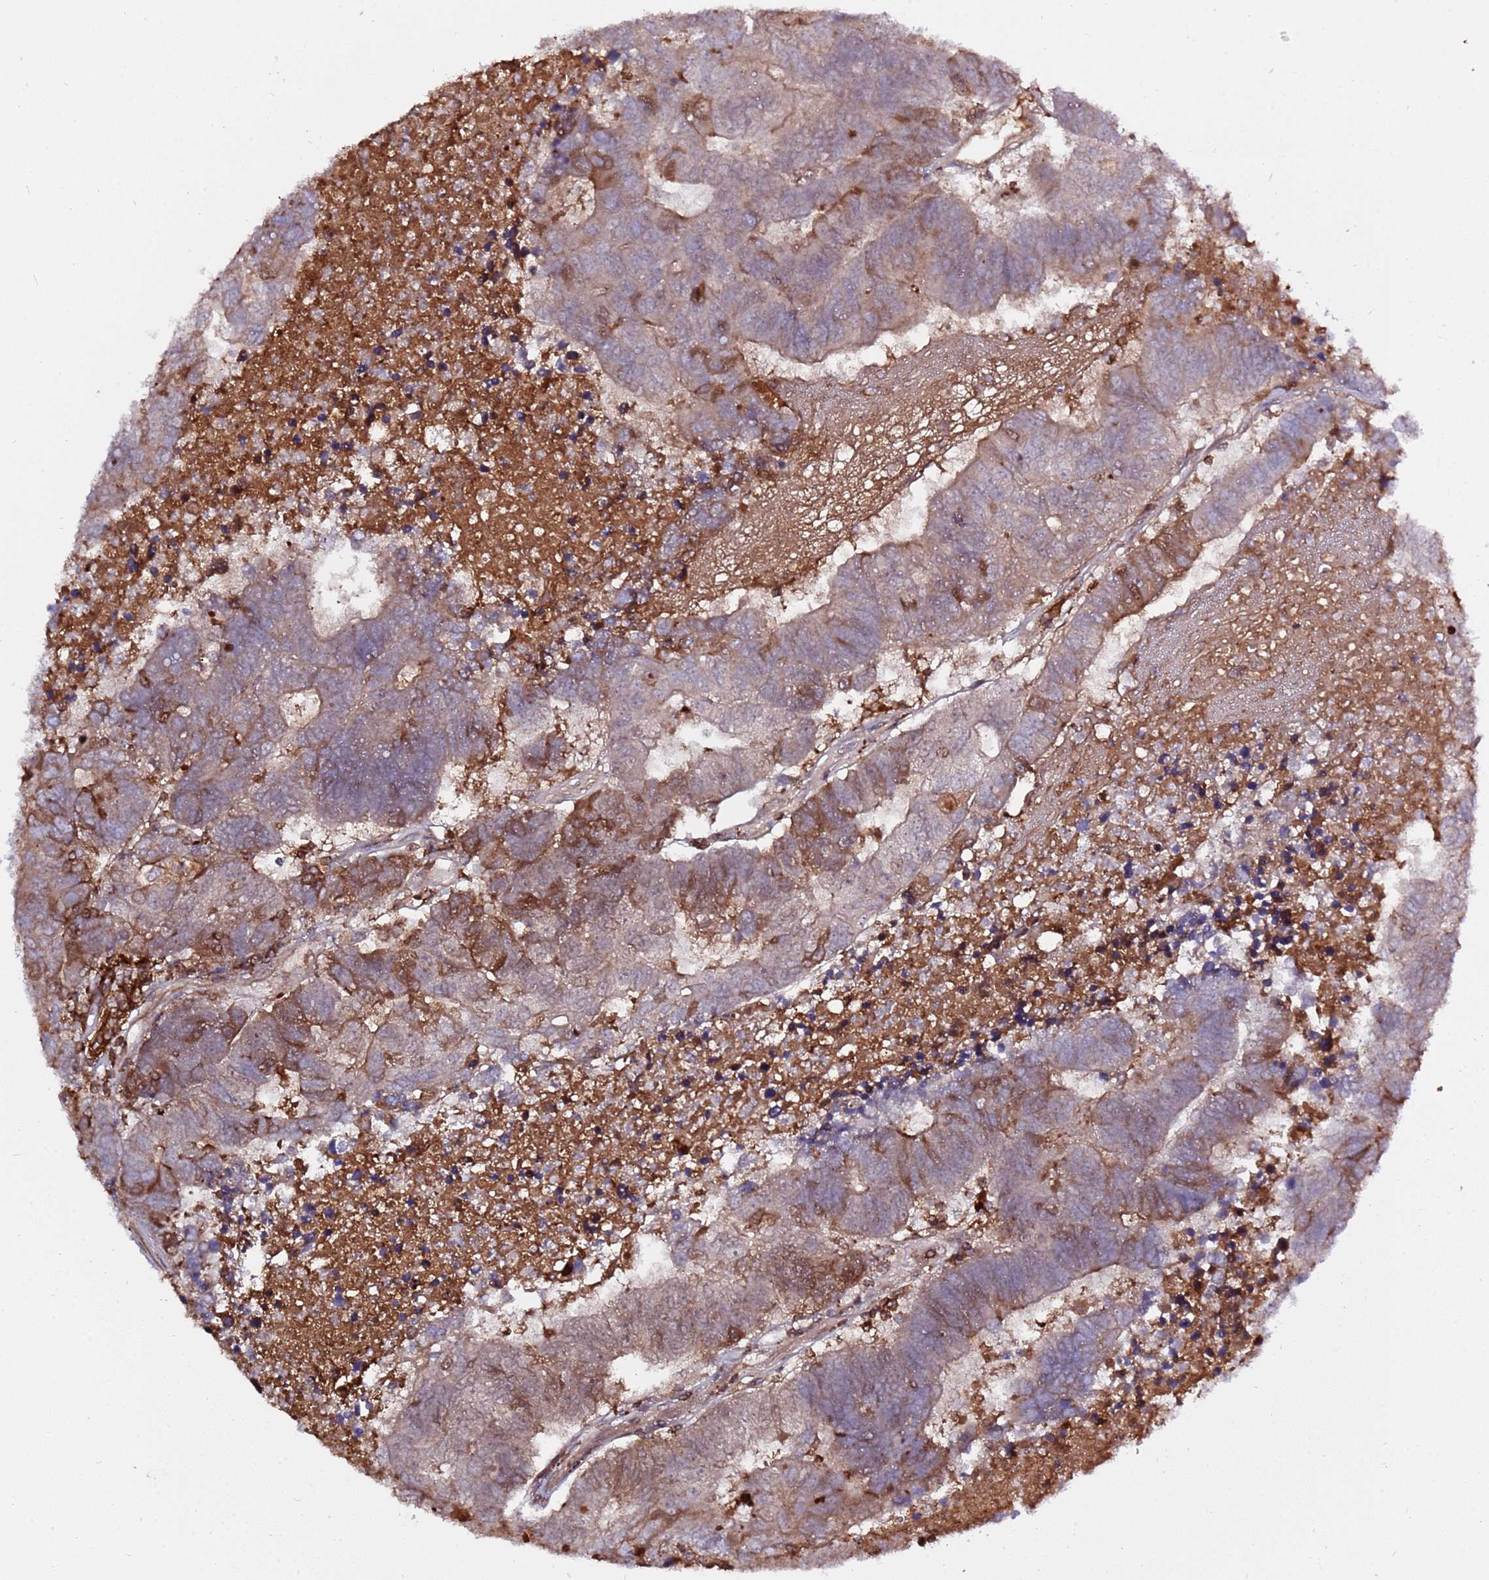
{"staining": {"intensity": "moderate", "quantity": ">75%", "location": "cytoplasmic/membranous"}, "tissue": "colorectal cancer", "cell_type": "Tumor cells", "image_type": "cancer", "snomed": [{"axis": "morphology", "description": "Adenocarcinoma, NOS"}, {"axis": "topography", "description": "Colon"}], "caption": "This image exhibits immunohistochemistry staining of colorectal adenocarcinoma, with medium moderate cytoplasmic/membranous staining in about >75% of tumor cells.", "gene": "ZNF624", "patient": {"sex": "female", "age": 48}}